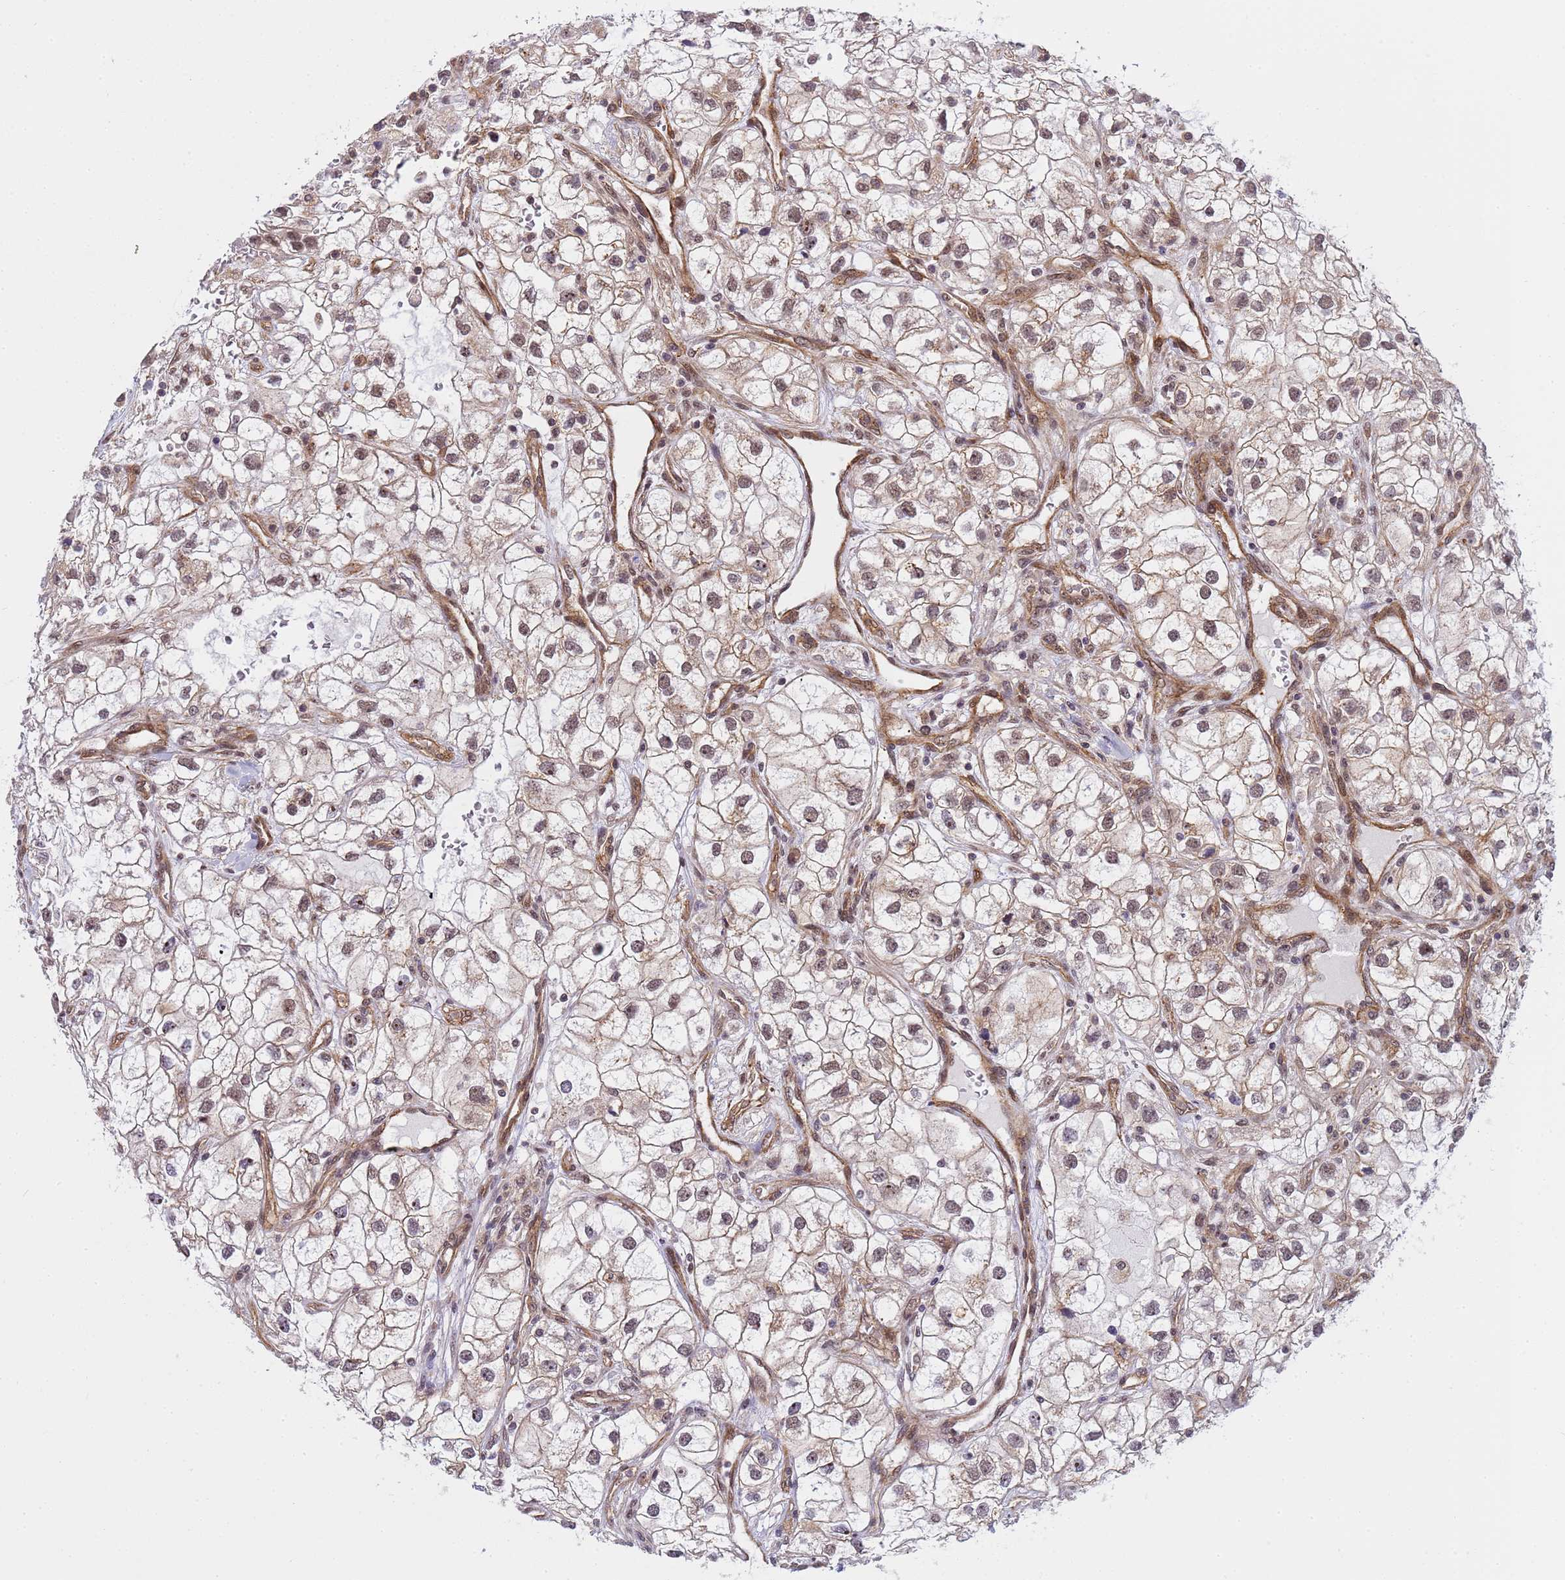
{"staining": {"intensity": "weak", "quantity": "25%-75%", "location": "nuclear"}, "tissue": "renal cancer", "cell_type": "Tumor cells", "image_type": "cancer", "snomed": [{"axis": "morphology", "description": "Adenocarcinoma, NOS"}, {"axis": "topography", "description": "Kidney"}], "caption": "IHC micrograph of neoplastic tissue: human renal cancer stained using IHC displays low levels of weak protein expression localized specifically in the nuclear of tumor cells, appearing as a nuclear brown color.", "gene": "EMC2", "patient": {"sex": "male", "age": 59}}